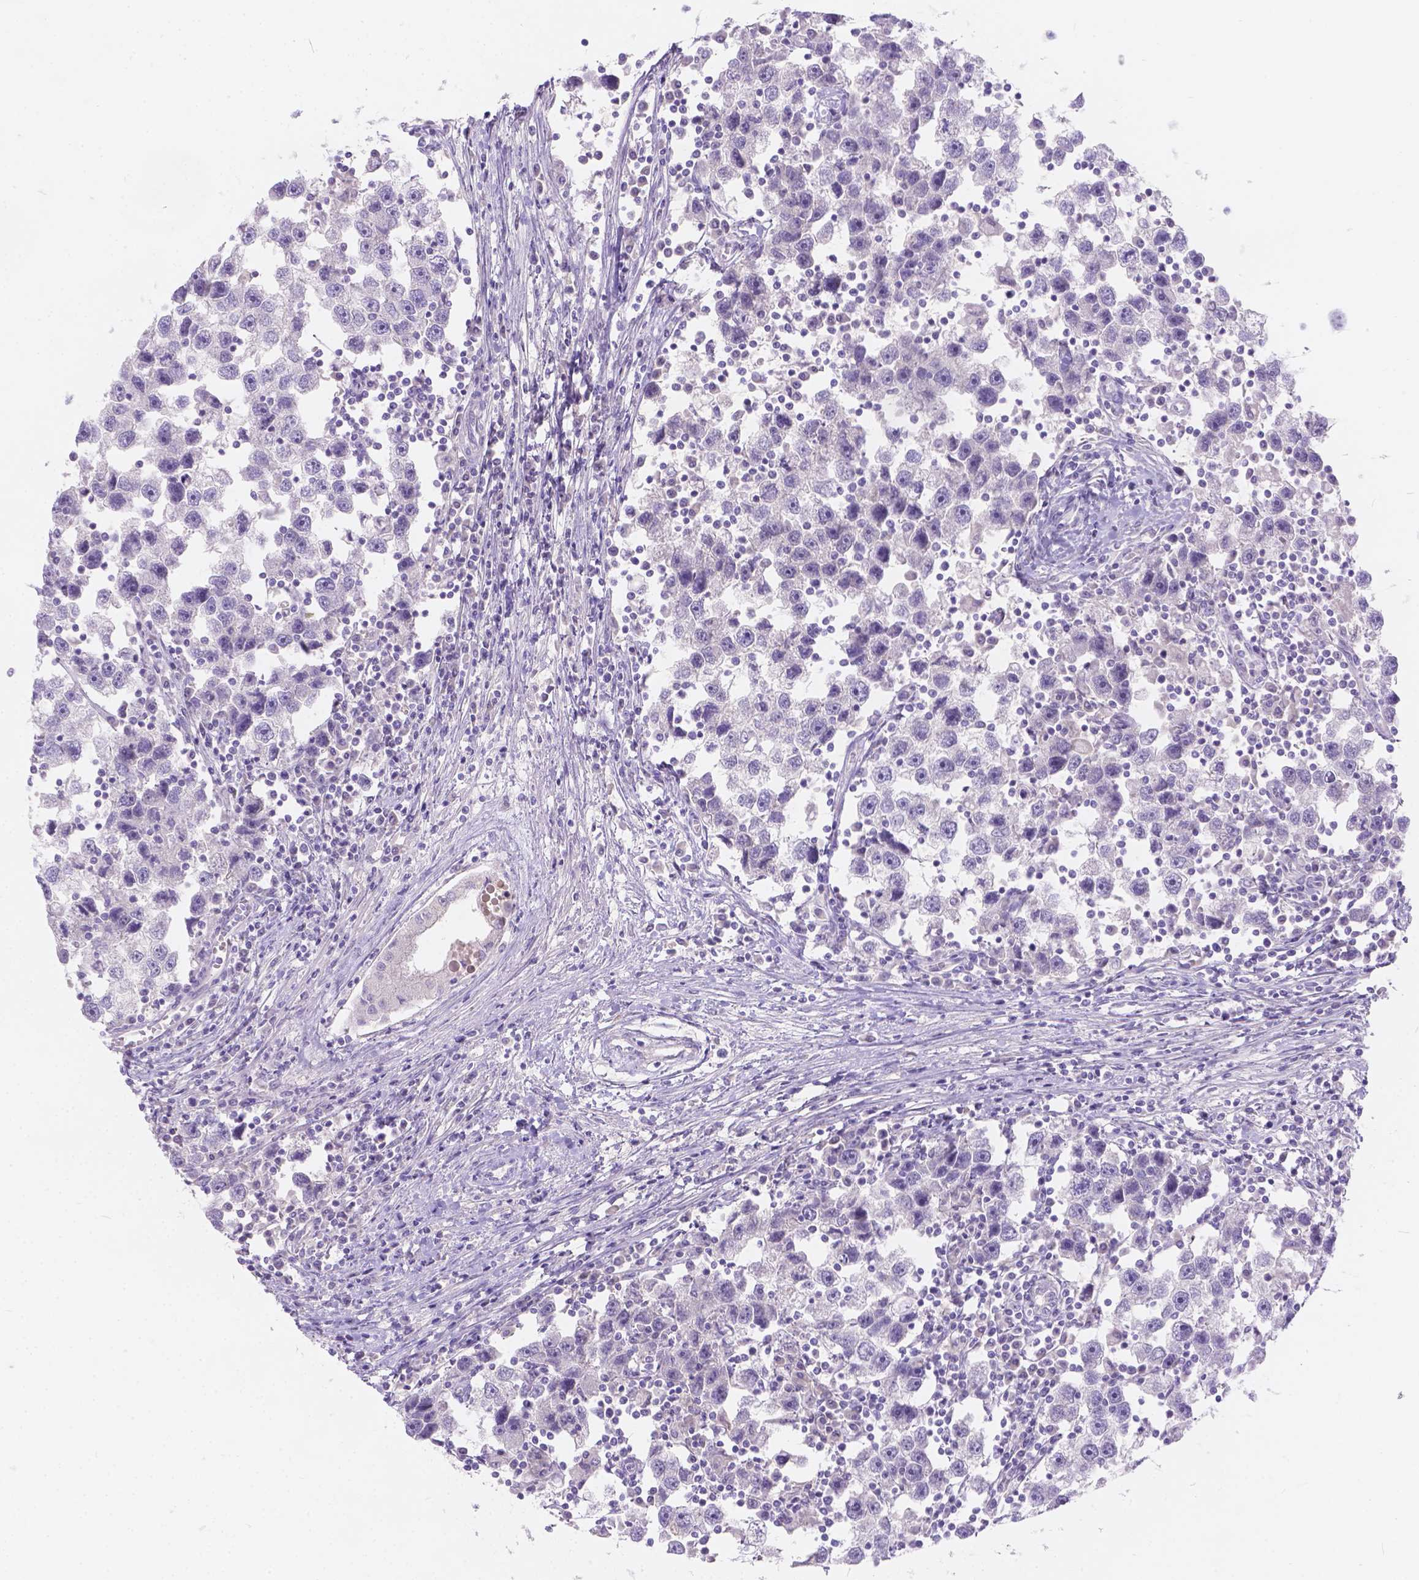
{"staining": {"intensity": "negative", "quantity": "none", "location": "none"}, "tissue": "testis cancer", "cell_type": "Tumor cells", "image_type": "cancer", "snomed": [{"axis": "morphology", "description": "Seminoma, NOS"}, {"axis": "topography", "description": "Testis"}], "caption": "Human seminoma (testis) stained for a protein using immunohistochemistry (IHC) exhibits no staining in tumor cells.", "gene": "PEX11G", "patient": {"sex": "male", "age": 30}}